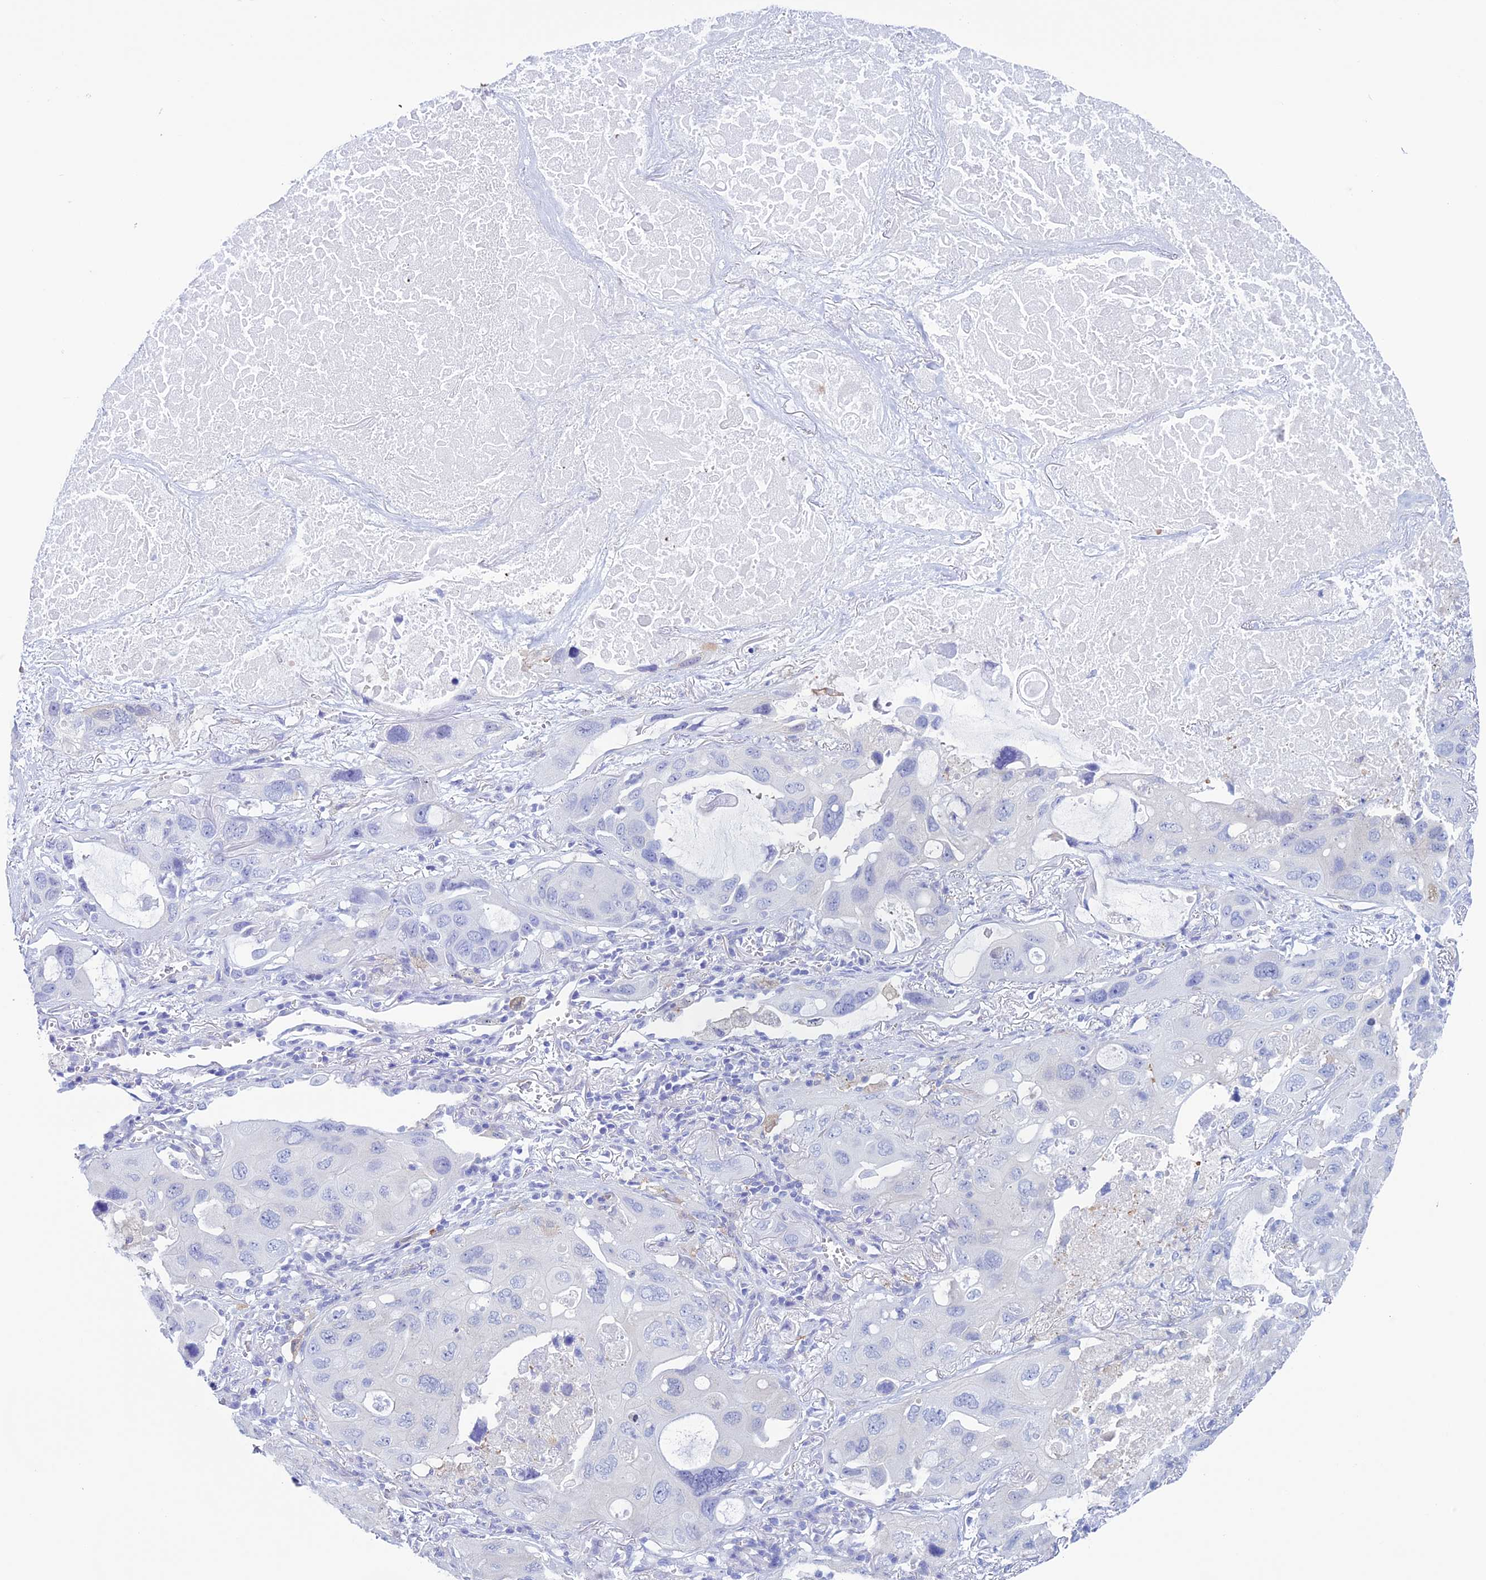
{"staining": {"intensity": "negative", "quantity": "none", "location": "none"}, "tissue": "lung cancer", "cell_type": "Tumor cells", "image_type": "cancer", "snomed": [{"axis": "morphology", "description": "Squamous cell carcinoma, NOS"}, {"axis": "topography", "description": "Lung"}], "caption": "There is no significant expression in tumor cells of lung cancer.", "gene": "KCNK17", "patient": {"sex": "female", "age": 73}}